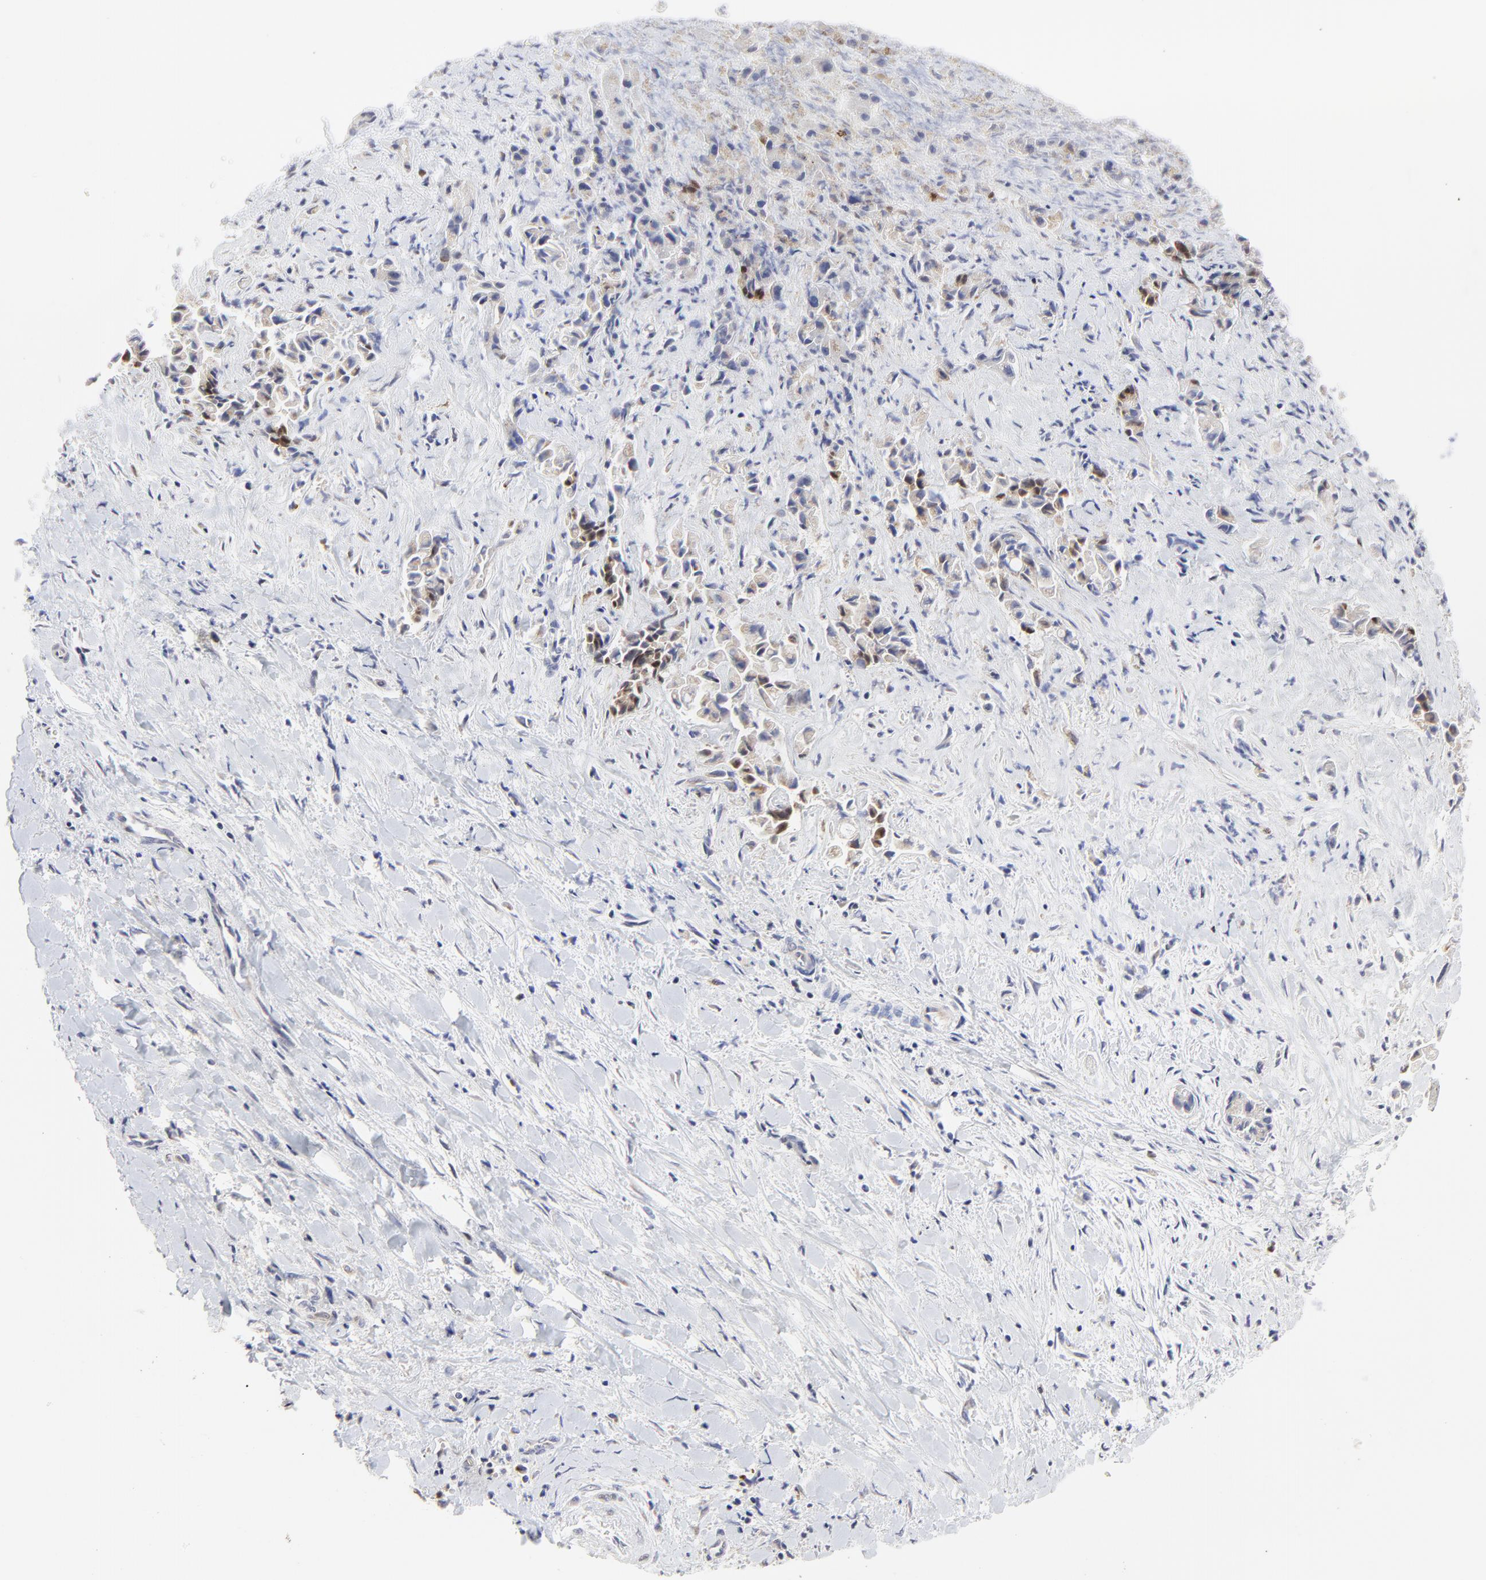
{"staining": {"intensity": "weak", "quantity": "<25%", "location": "nuclear"}, "tissue": "liver cancer", "cell_type": "Tumor cells", "image_type": "cancer", "snomed": [{"axis": "morphology", "description": "Cholangiocarcinoma"}, {"axis": "topography", "description": "Liver"}], "caption": "Liver cholangiocarcinoma stained for a protein using IHC reveals no expression tumor cells.", "gene": "NCAPH", "patient": {"sex": "male", "age": 57}}